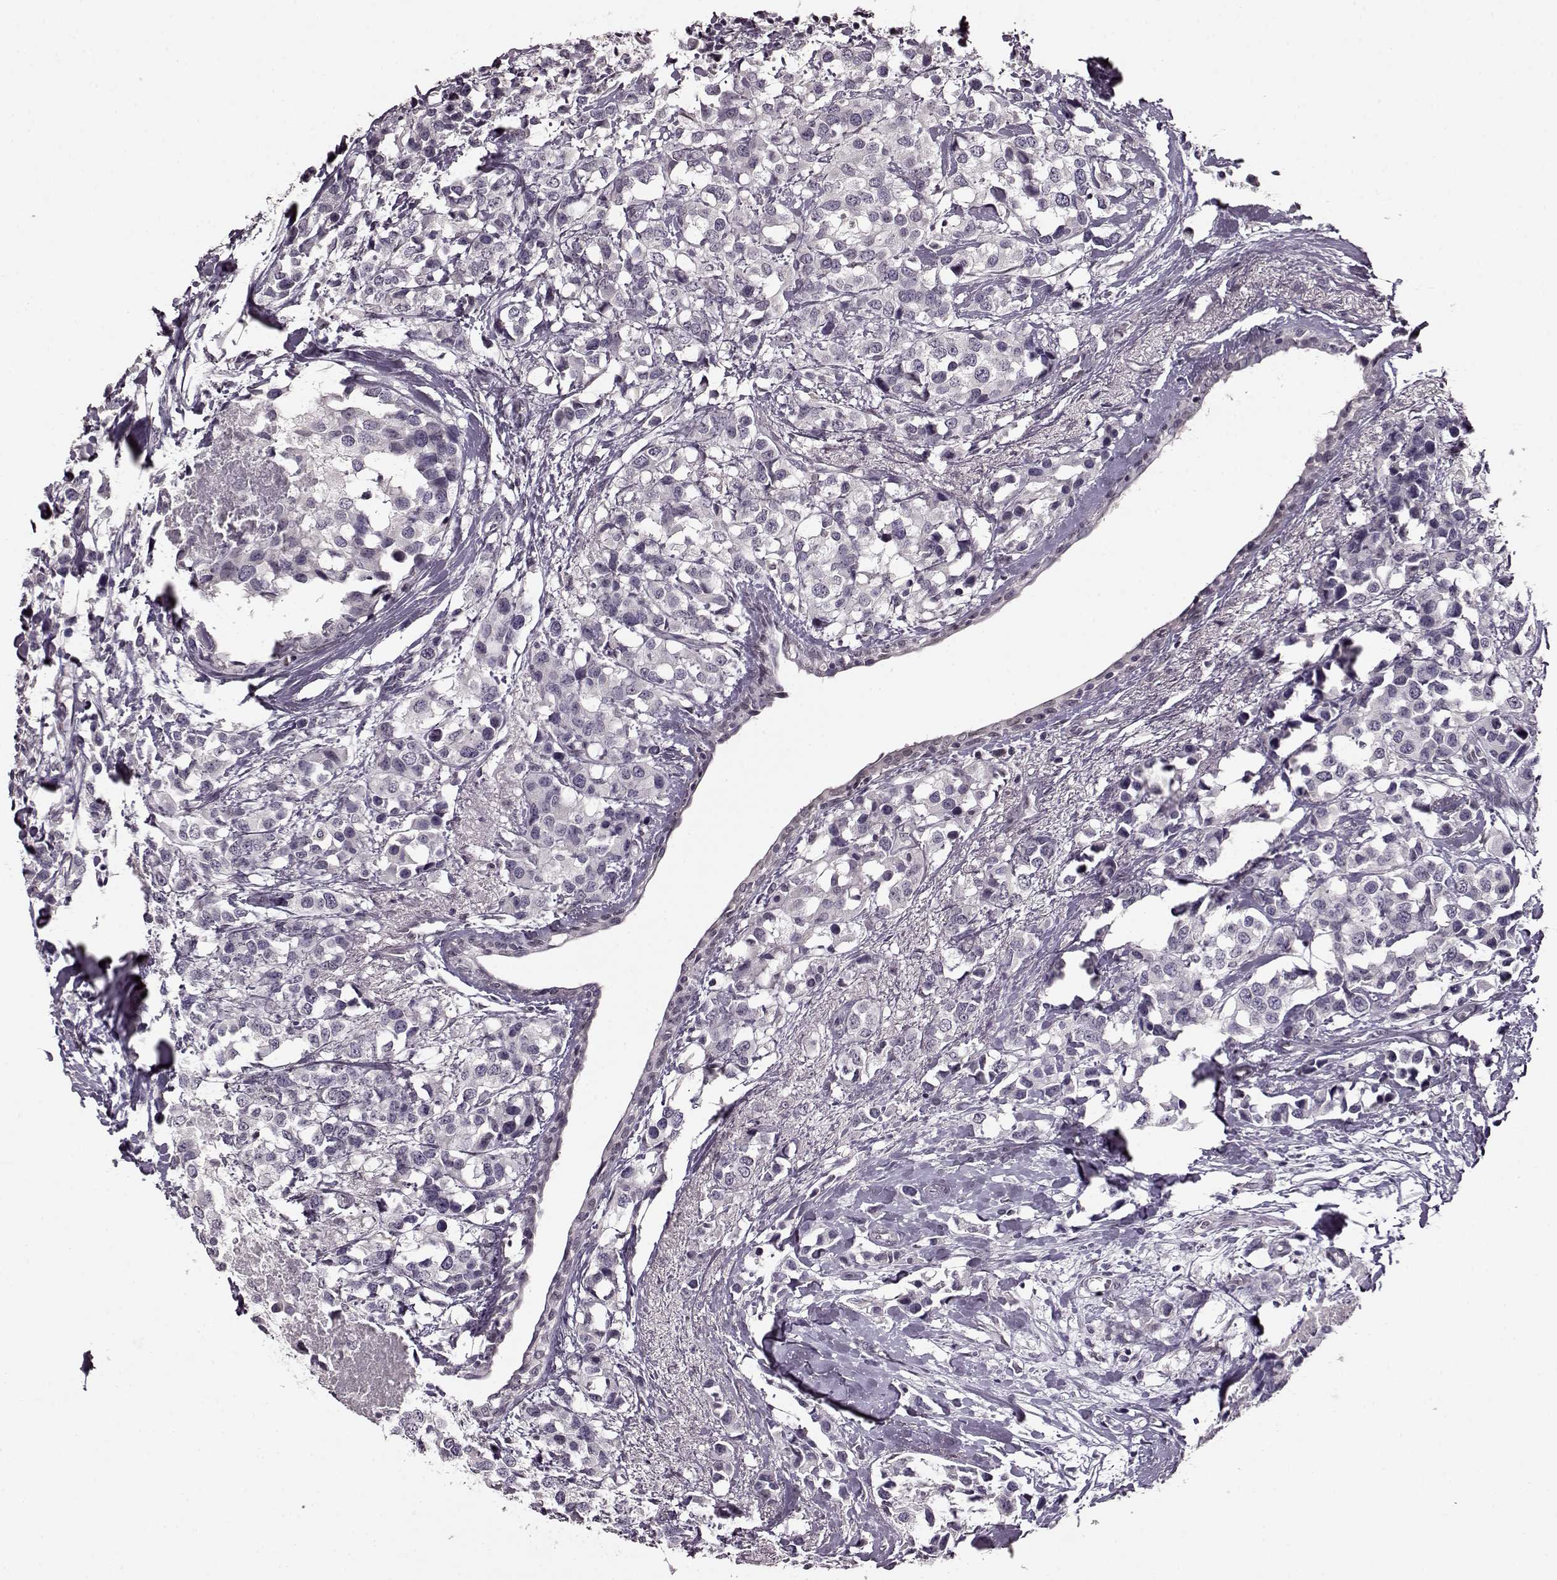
{"staining": {"intensity": "negative", "quantity": "none", "location": "none"}, "tissue": "breast cancer", "cell_type": "Tumor cells", "image_type": "cancer", "snomed": [{"axis": "morphology", "description": "Lobular carcinoma"}, {"axis": "topography", "description": "Breast"}], "caption": "IHC photomicrograph of breast lobular carcinoma stained for a protein (brown), which demonstrates no expression in tumor cells. Brightfield microscopy of IHC stained with DAB (brown) and hematoxylin (blue), captured at high magnification.", "gene": "STX1B", "patient": {"sex": "female", "age": 59}}